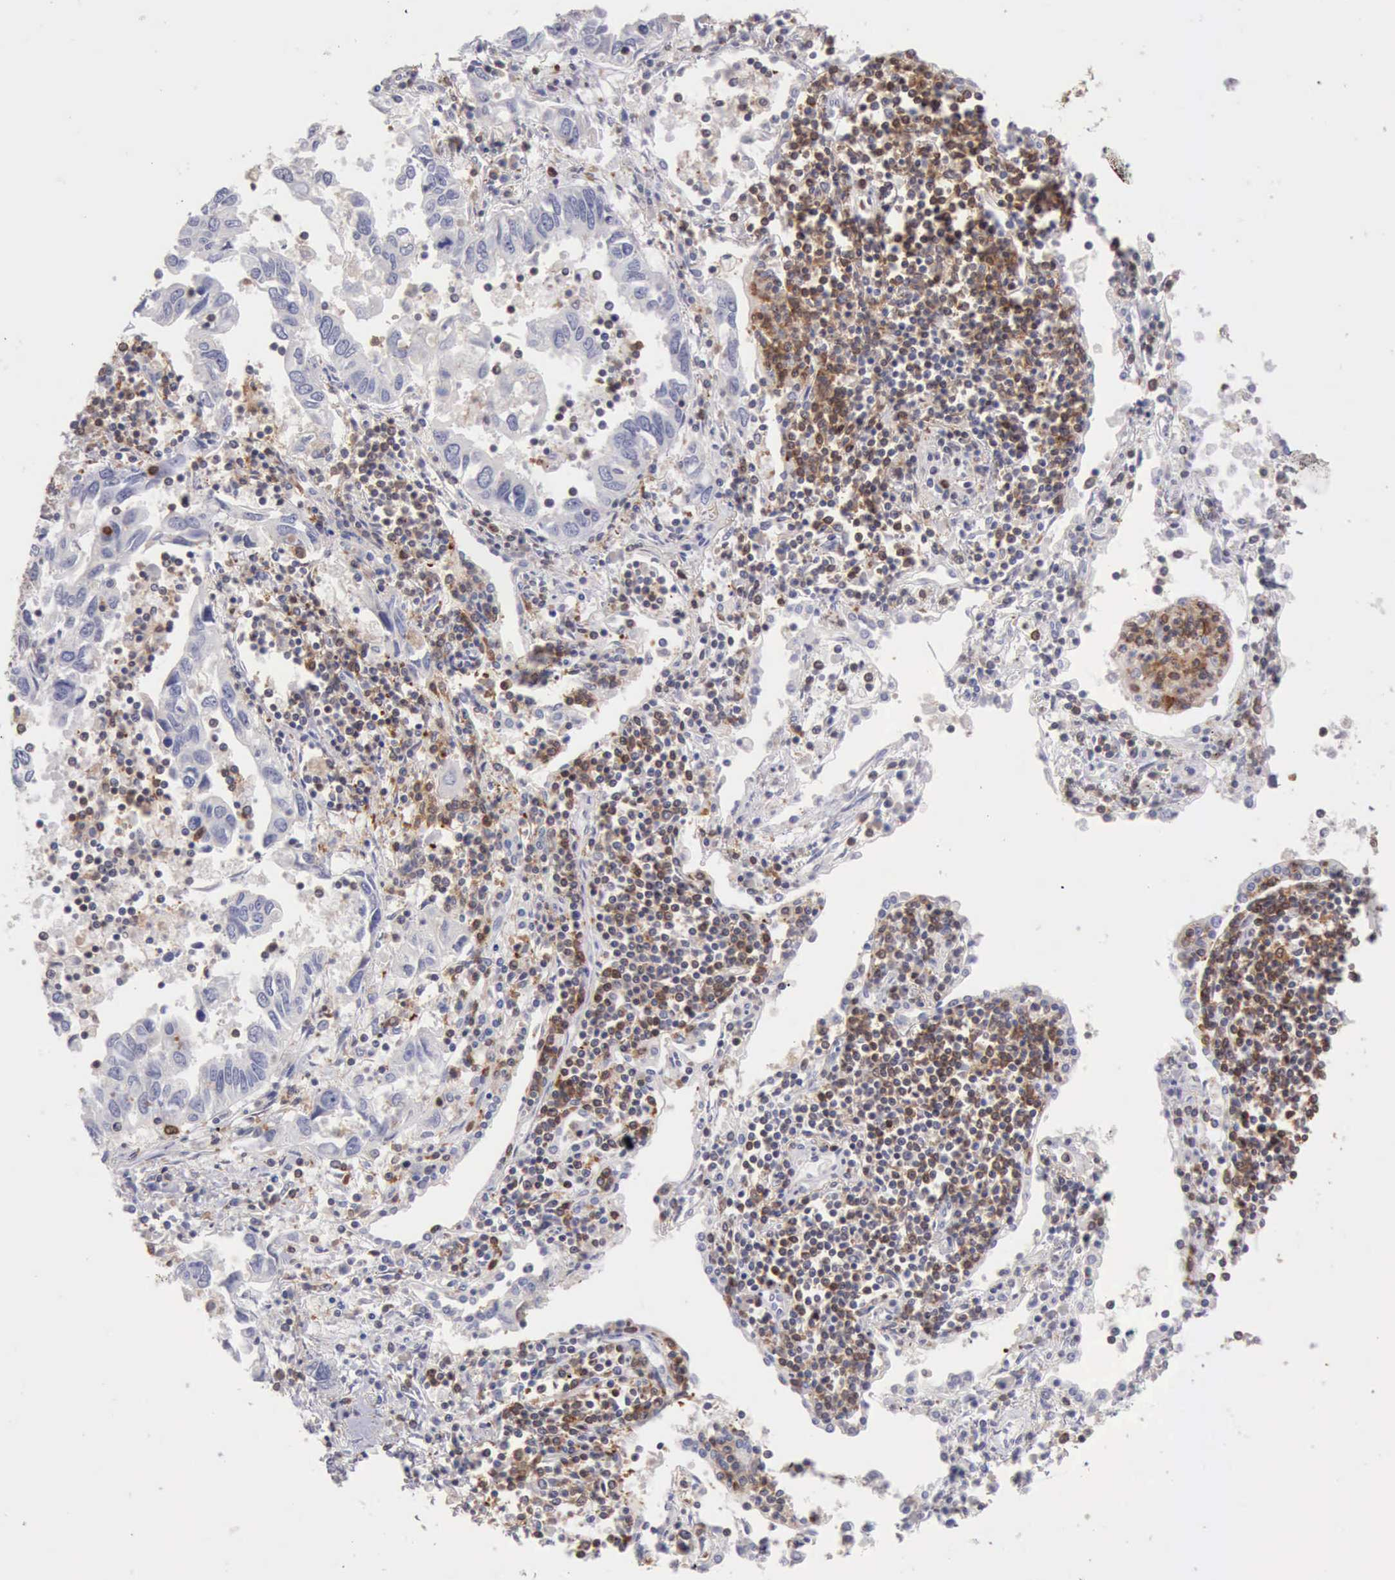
{"staining": {"intensity": "negative", "quantity": "none", "location": "none"}, "tissue": "lung cancer", "cell_type": "Tumor cells", "image_type": "cancer", "snomed": [{"axis": "morphology", "description": "Adenocarcinoma, NOS"}, {"axis": "topography", "description": "Lung"}], "caption": "Immunohistochemical staining of human lung adenocarcinoma reveals no significant positivity in tumor cells. (Stains: DAB (3,3'-diaminobenzidine) immunohistochemistry (IHC) with hematoxylin counter stain, Microscopy: brightfield microscopy at high magnification).", "gene": "SASH3", "patient": {"sex": "male", "age": 48}}